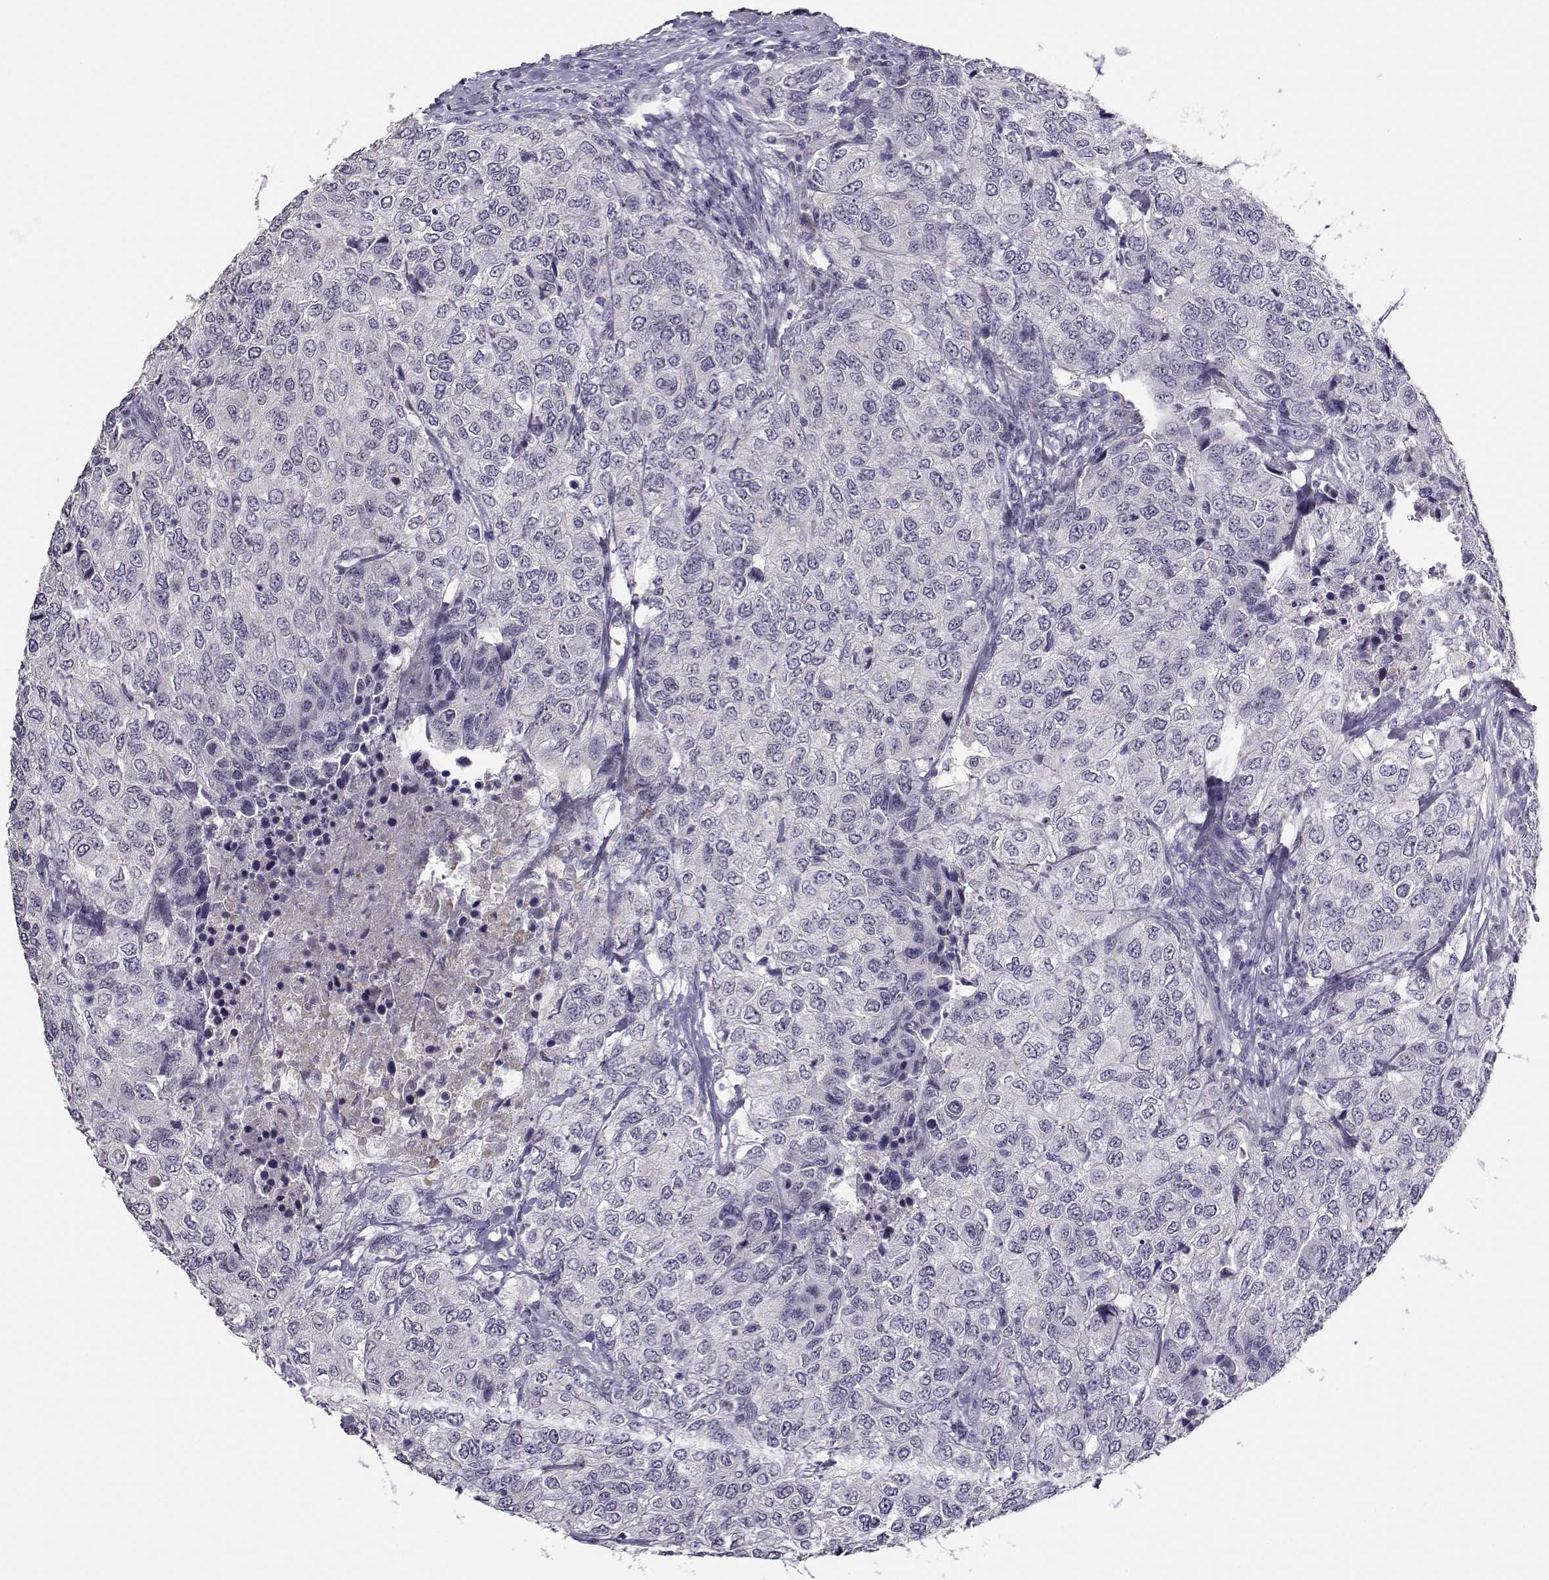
{"staining": {"intensity": "negative", "quantity": "none", "location": "none"}, "tissue": "urothelial cancer", "cell_type": "Tumor cells", "image_type": "cancer", "snomed": [{"axis": "morphology", "description": "Urothelial carcinoma, High grade"}, {"axis": "topography", "description": "Urinary bladder"}], "caption": "Tumor cells show no significant positivity in urothelial cancer. The staining was performed using DAB (3,3'-diaminobenzidine) to visualize the protein expression in brown, while the nuclei were stained in blue with hematoxylin (Magnification: 20x).", "gene": "RHOXF2", "patient": {"sex": "female", "age": 78}}